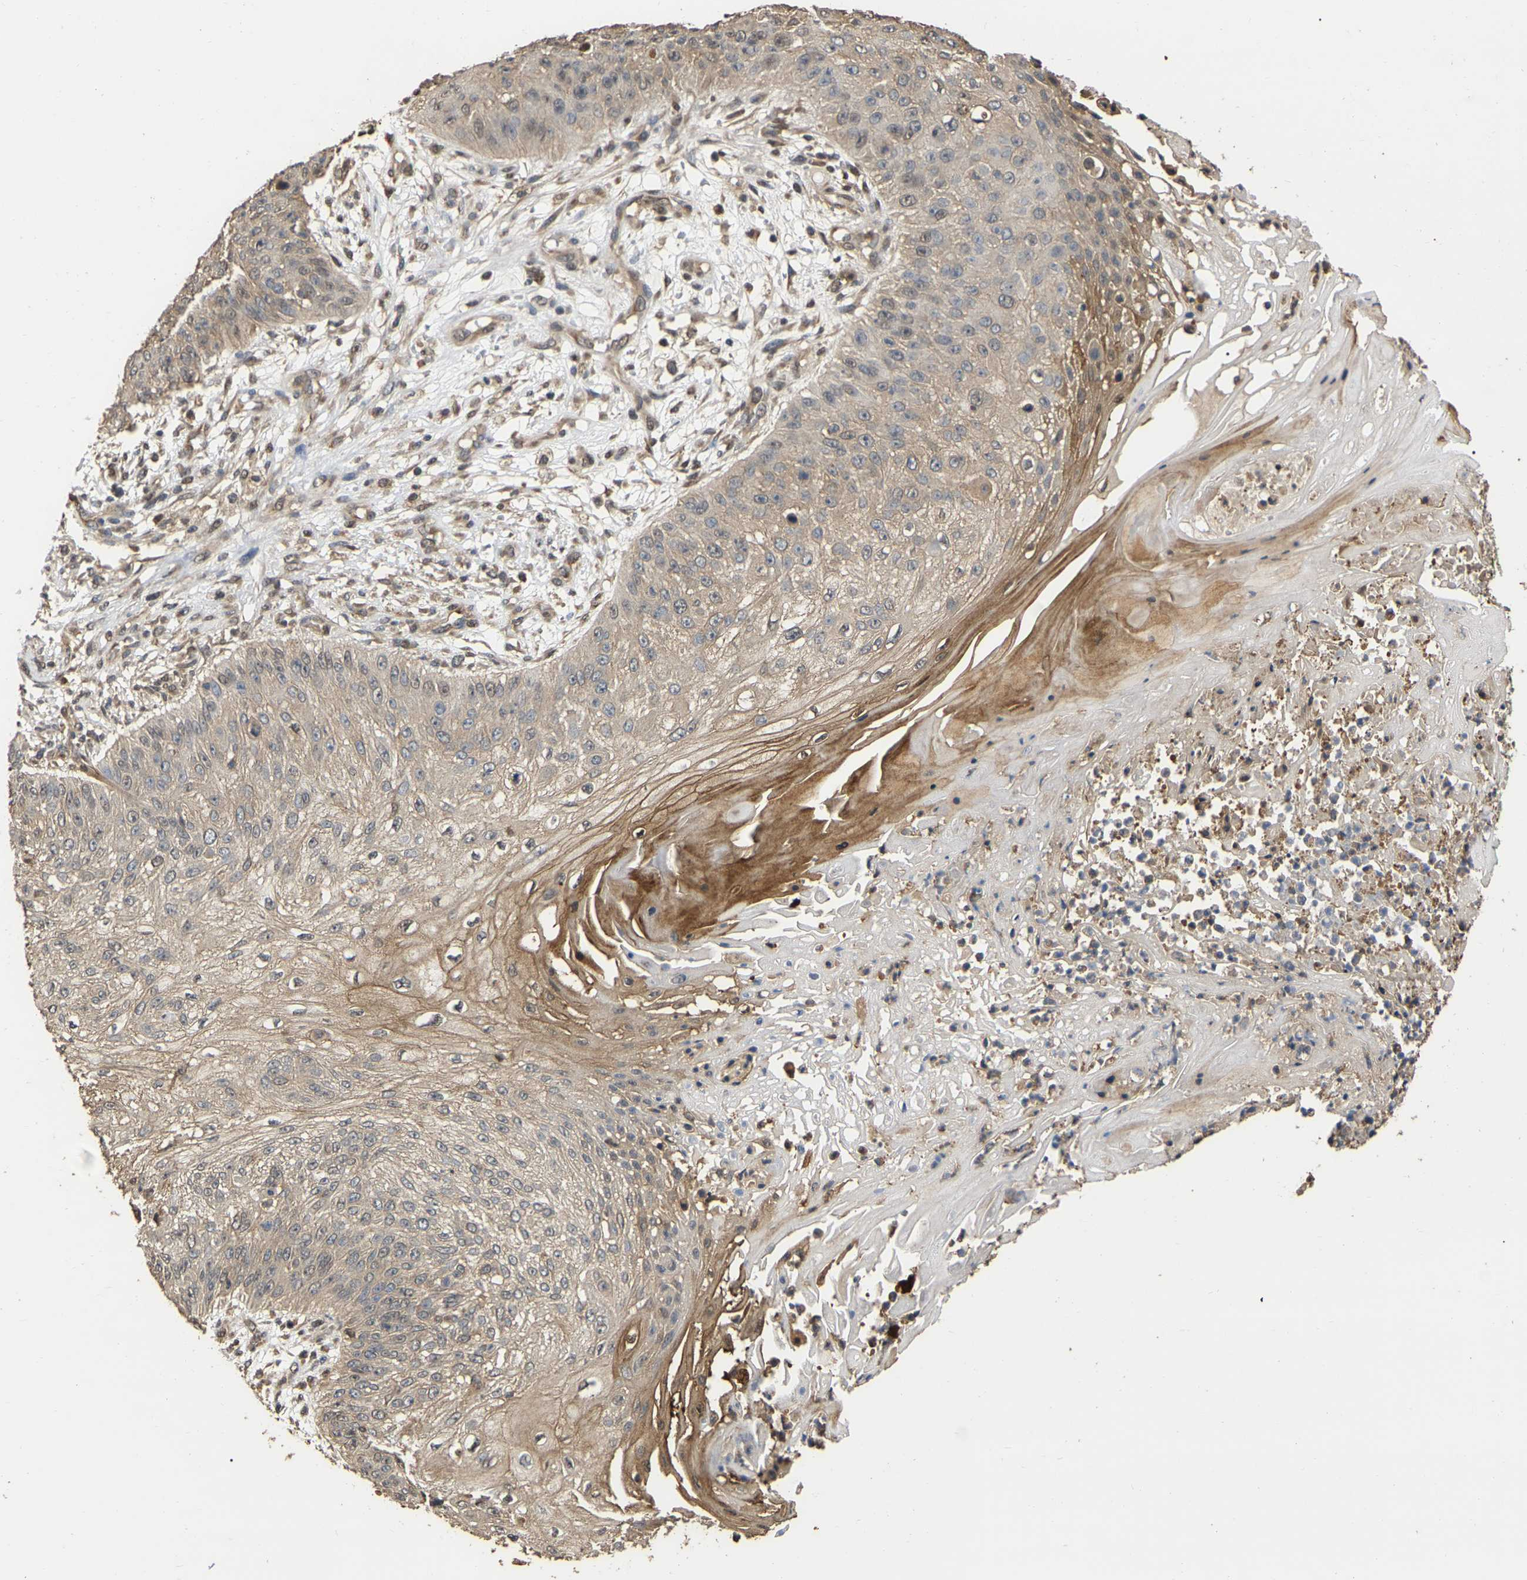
{"staining": {"intensity": "weak", "quantity": "<25%", "location": "cytoplasmic/membranous"}, "tissue": "skin cancer", "cell_type": "Tumor cells", "image_type": "cancer", "snomed": [{"axis": "morphology", "description": "Squamous cell carcinoma, NOS"}, {"axis": "topography", "description": "Skin"}], "caption": "An immunohistochemistry photomicrograph of skin cancer is shown. There is no staining in tumor cells of skin cancer. (Stains: DAB immunohistochemistry (IHC) with hematoxylin counter stain, Microscopy: brightfield microscopy at high magnification).", "gene": "FAM219A", "patient": {"sex": "female", "age": 80}}